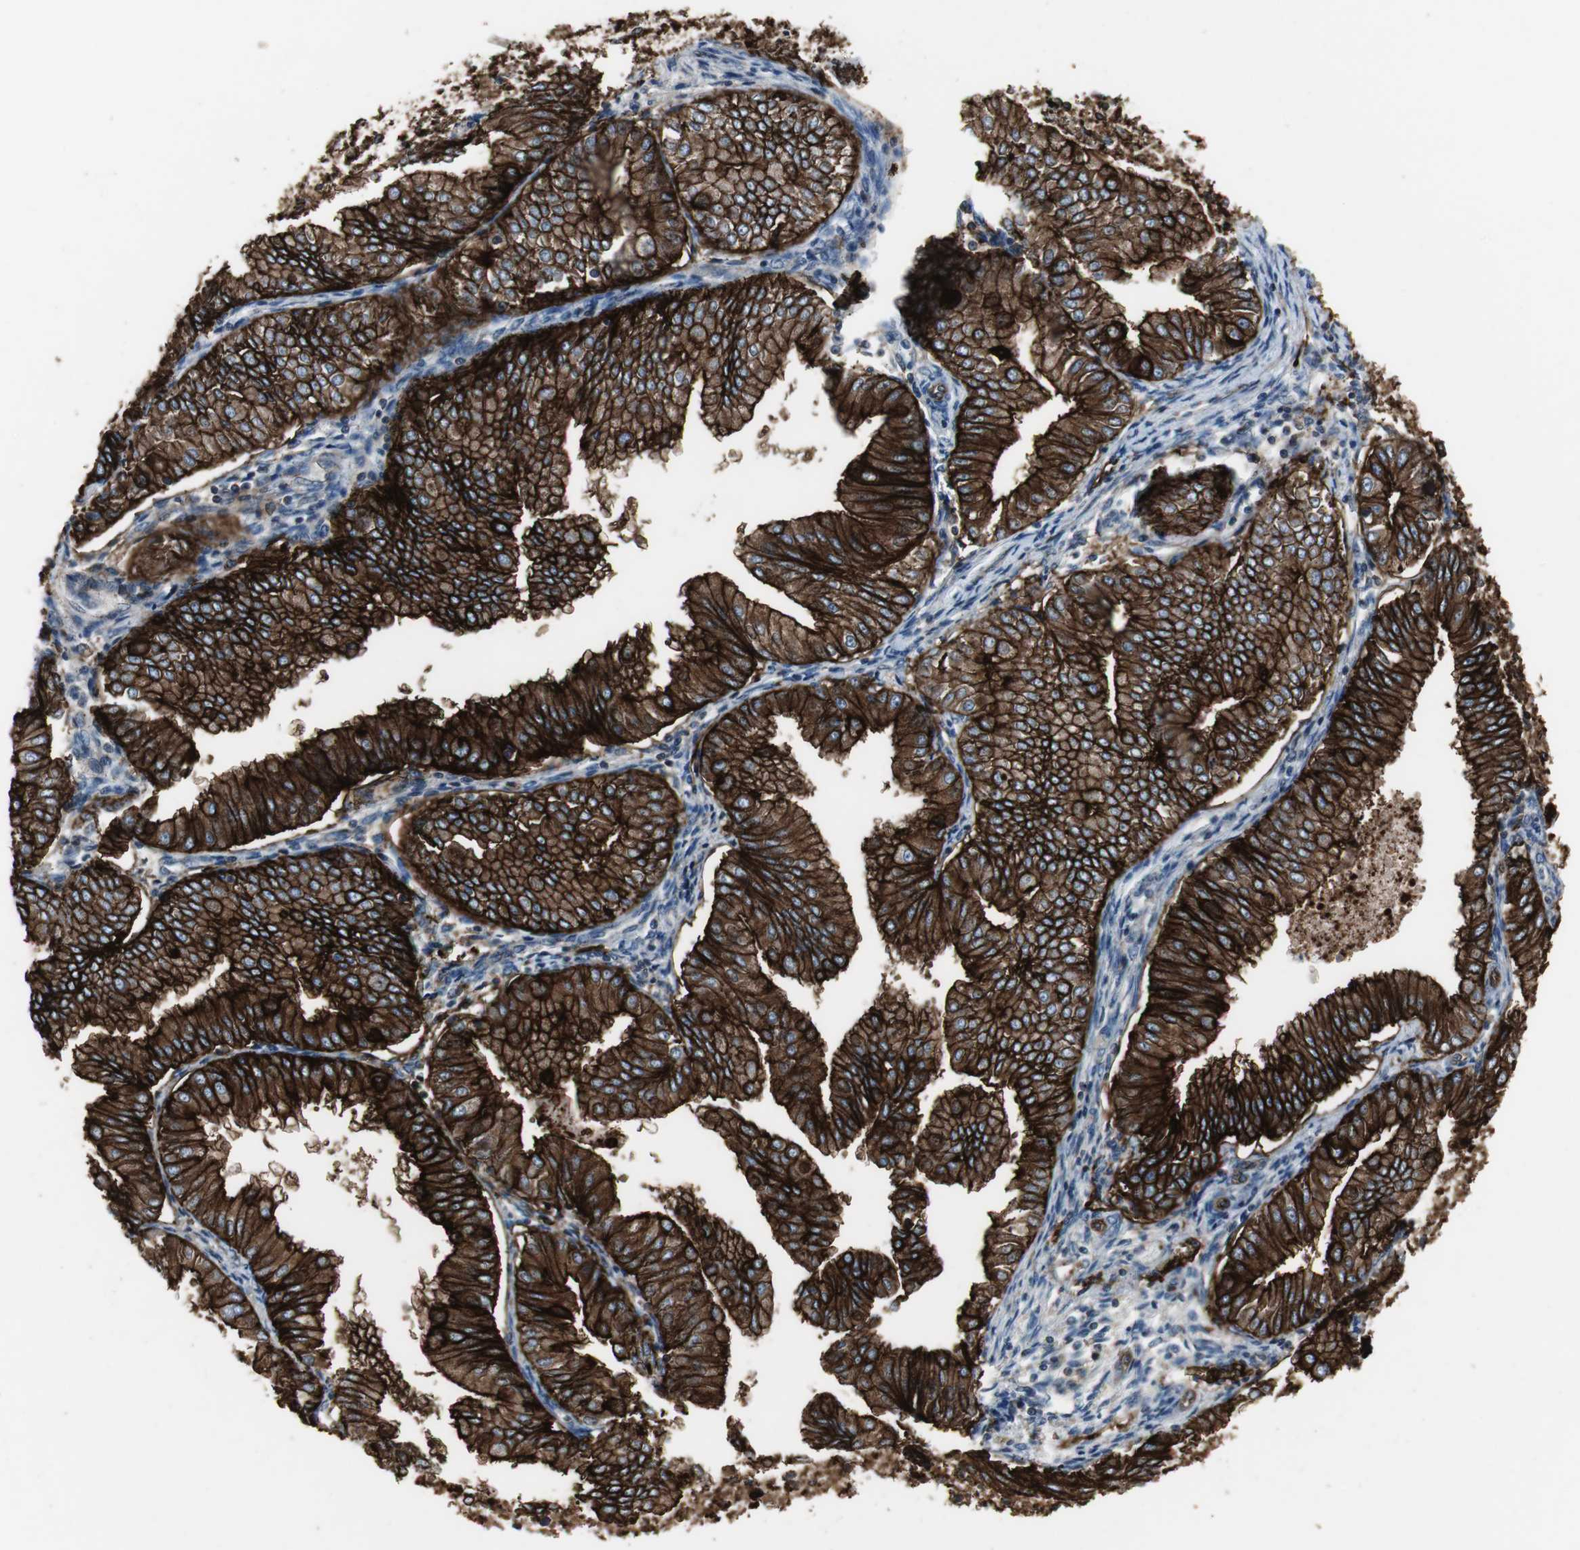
{"staining": {"intensity": "strong", "quantity": ">75%", "location": "cytoplasmic/membranous"}, "tissue": "endometrial cancer", "cell_type": "Tumor cells", "image_type": "cancer", "snomed": [{"axis": "morphology", "description": "Adenocarcinoma, NOS"}, {"axis": "topography", "description": "Endometrium"}], "caption": "Endometrial cancer (adenocarcinoma) stained with a brown dye reveals strong cytoplasmic/membranous positive expression in about >75% of tumor cells.", "gene": "F11R", "patient": {"sex": "female", "age": 53}}